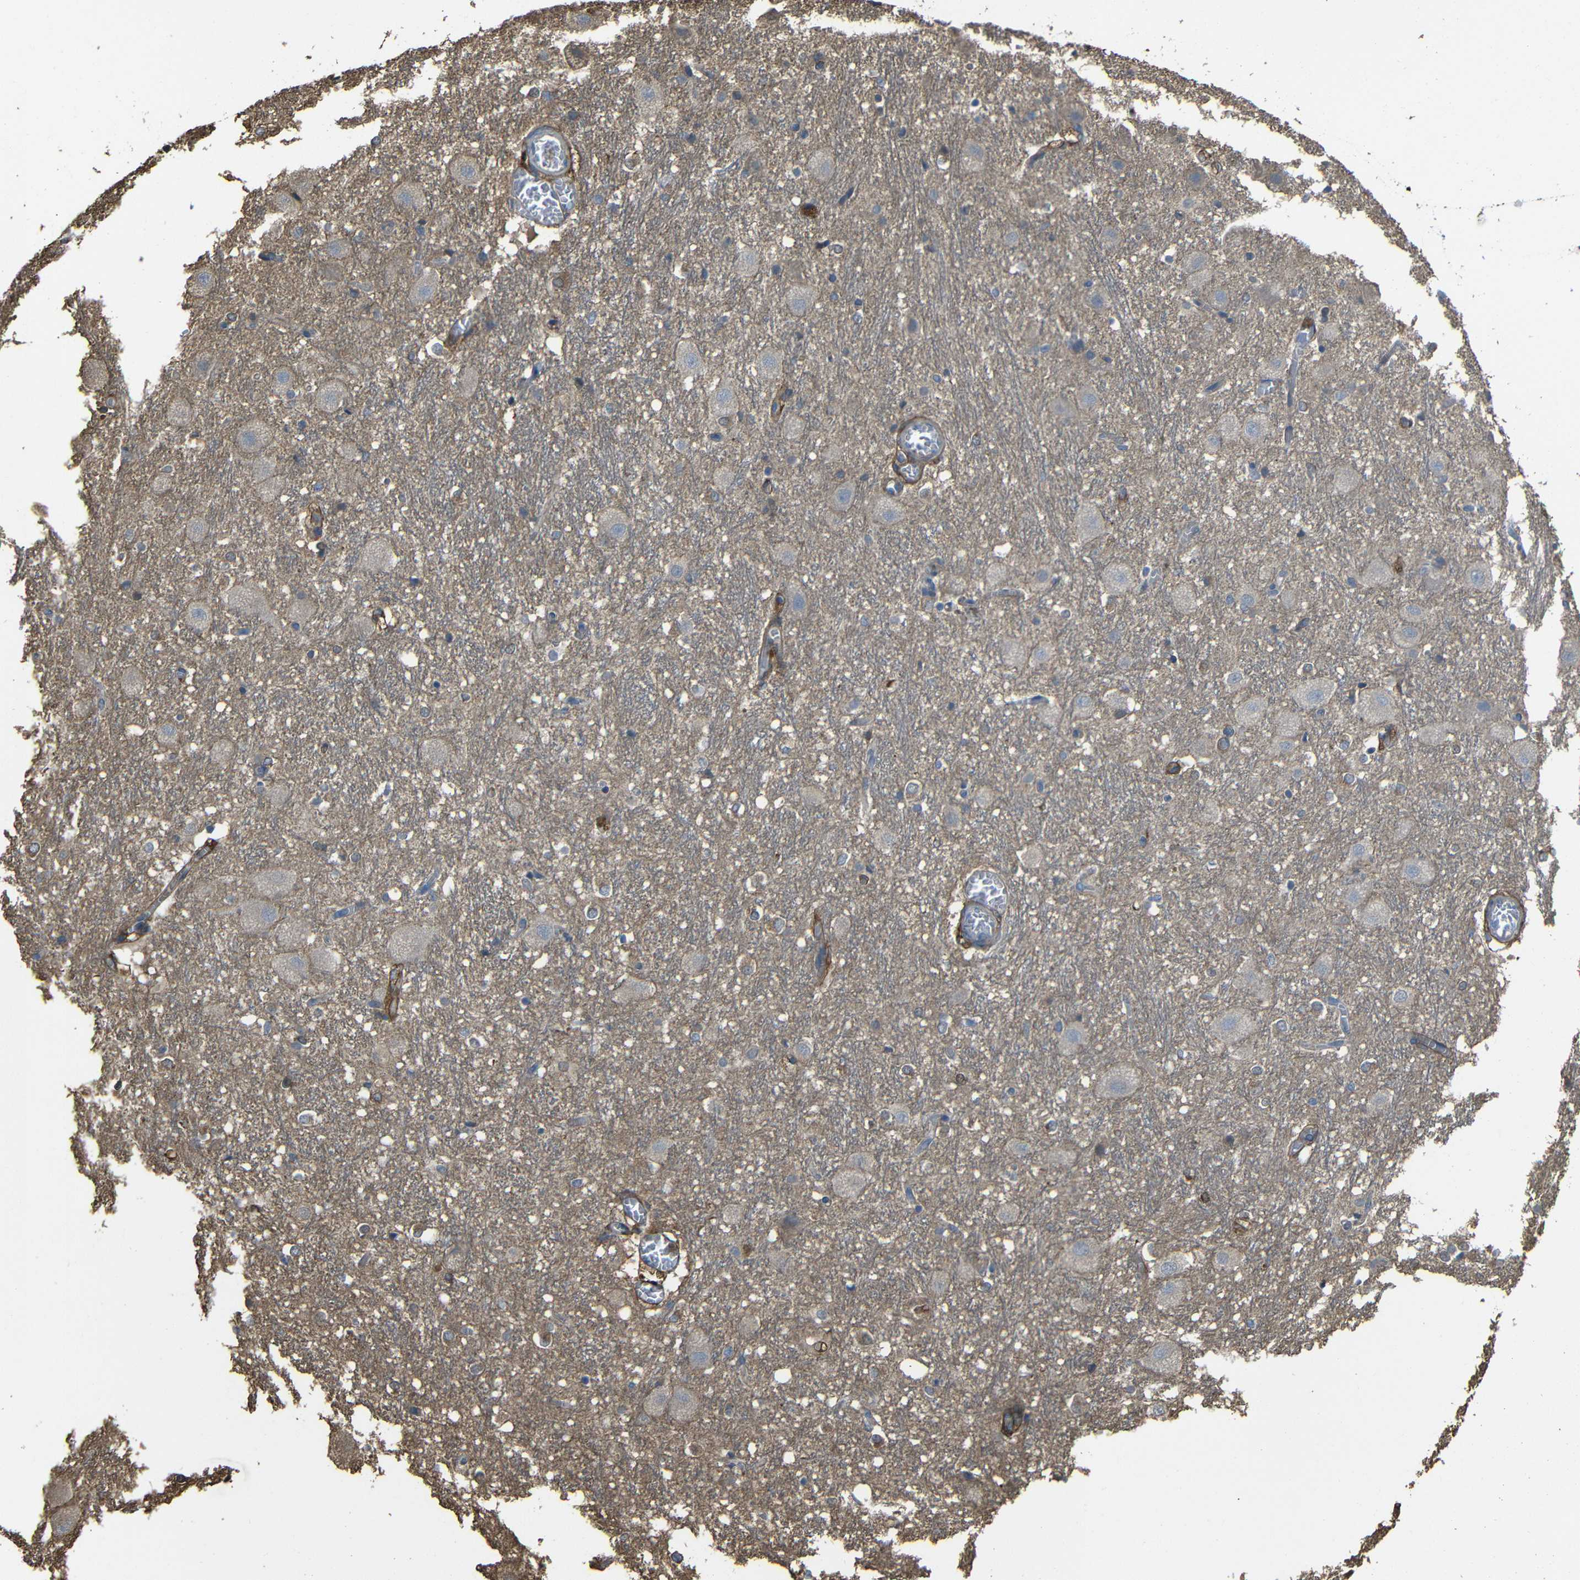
{"staining": {"intensity": "moderate", "quantity": "<25%", "location": "cytoplasmic/membranous"}, "tissue": "hippocampus", "cell_type": "Glial cells", "image_type": "normal", "snomed": [{"axis": "morphology", "description": "Normal tissue, NOS"}, {"axis": "topography", "description": "Hippocampus"}], "caption": "Immunohistochemical staining of normal human hippocampus demonstrates <25% levels of moderate cytoplasmic/membranous protein positivity in approximately <25% of glial cells. Immunohistochemistry stains the protein in brown and the nuclei are stained blue.", "gene": "ADGRE5", "patient": {"sex": "female", "age": 19}}